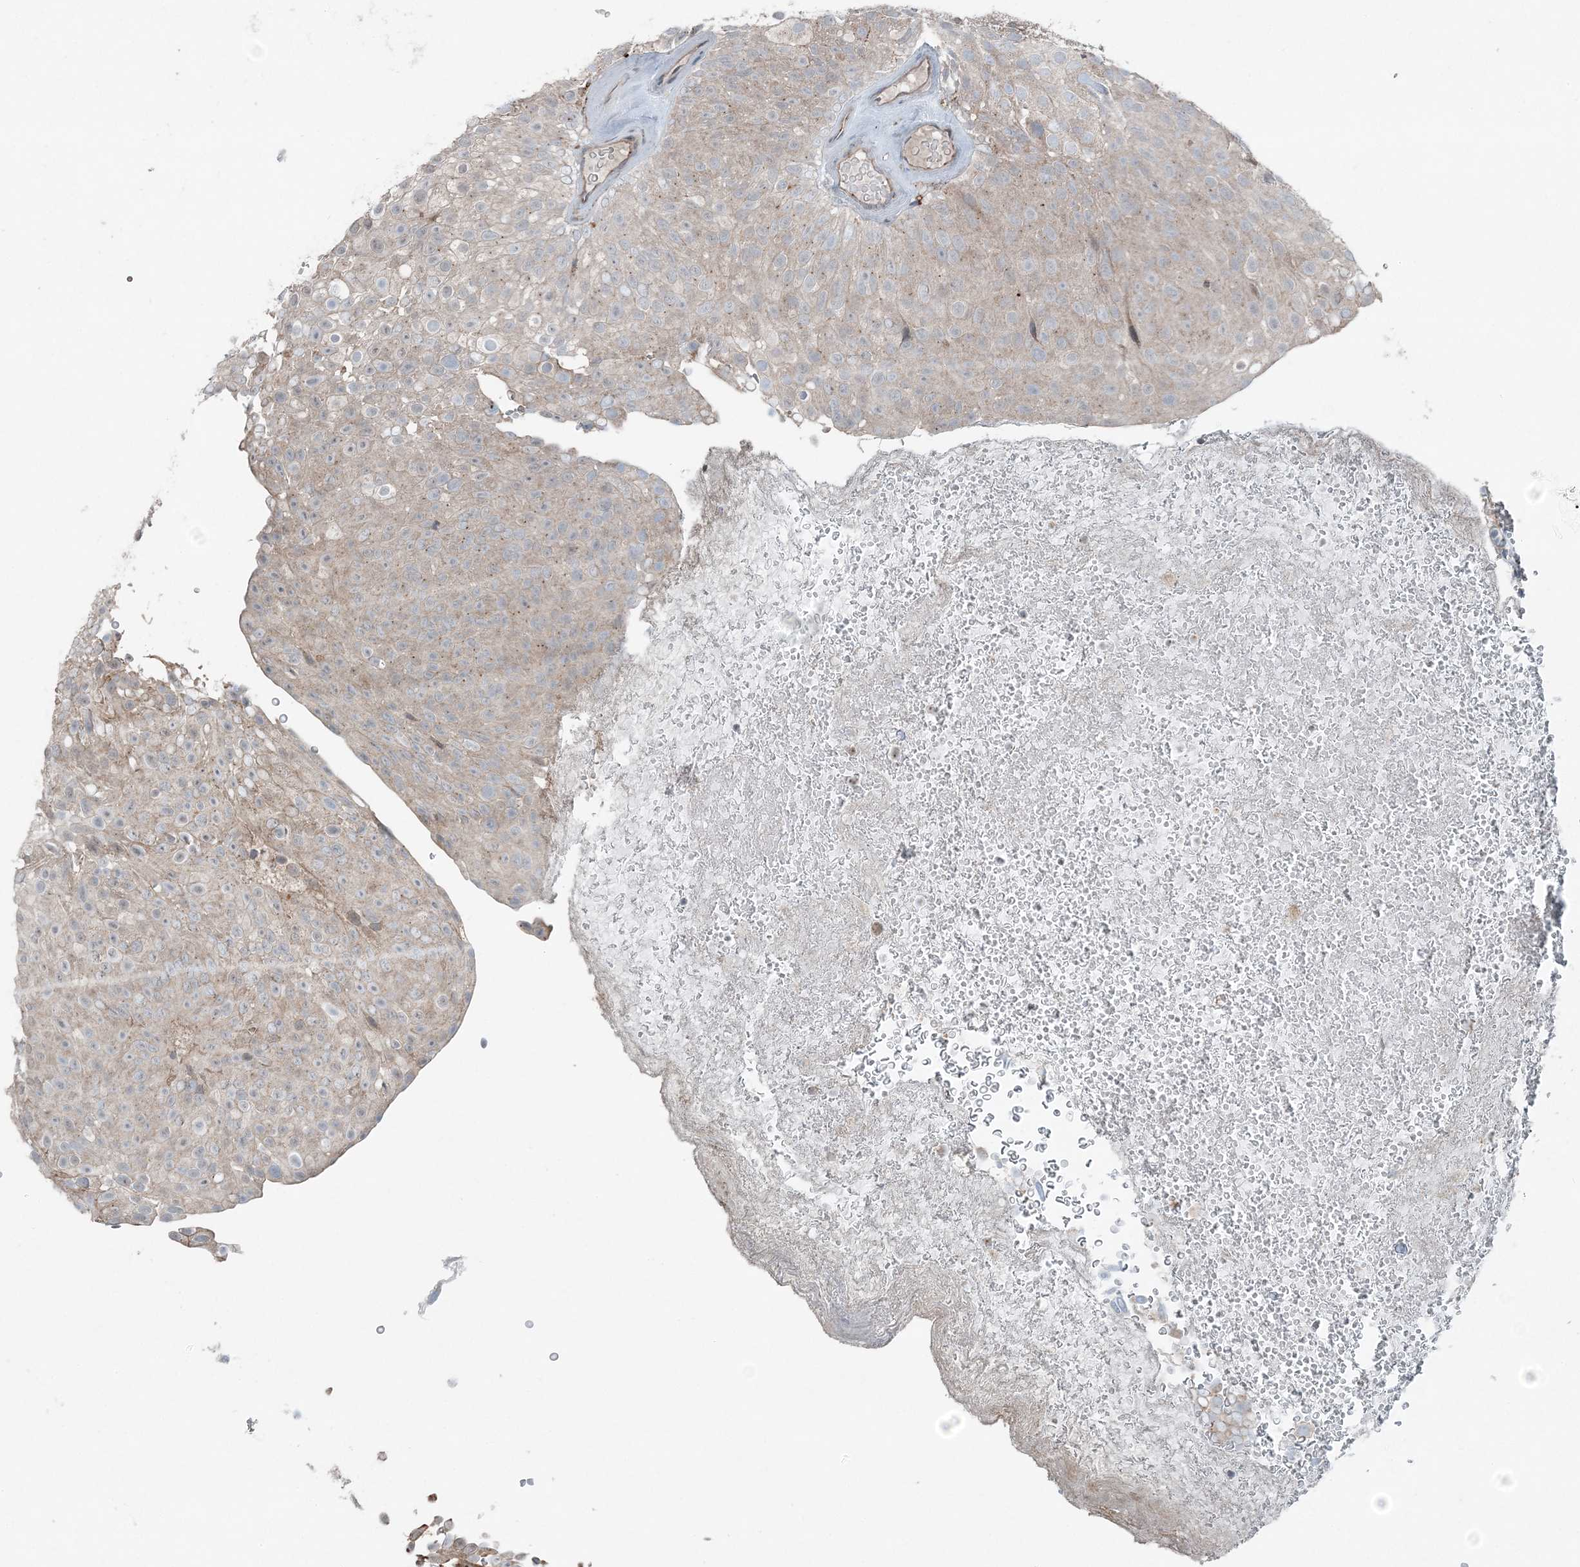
{"staining": {"intensity": "weak", "quantity": "25%-75%", "location": "cytoplasmic/membranous"}, "tissue": "urothelial cancer", "cell_type": "Tumor cells", "image_type": "cancer", "snomed": [{"axis": "morphology", "description": "Urothelial carcinoma, Low grade"}, {"axis": "topography", "description": "Urinary bladder"}], "caption": "This is an image of IHC staining of urothelial carcinoma (low-grade), which shows weak expression in the cytoplasmic/membranous of tumor cells.", "gene": "KY", "patient": {"sex": "male", "age": 78}}